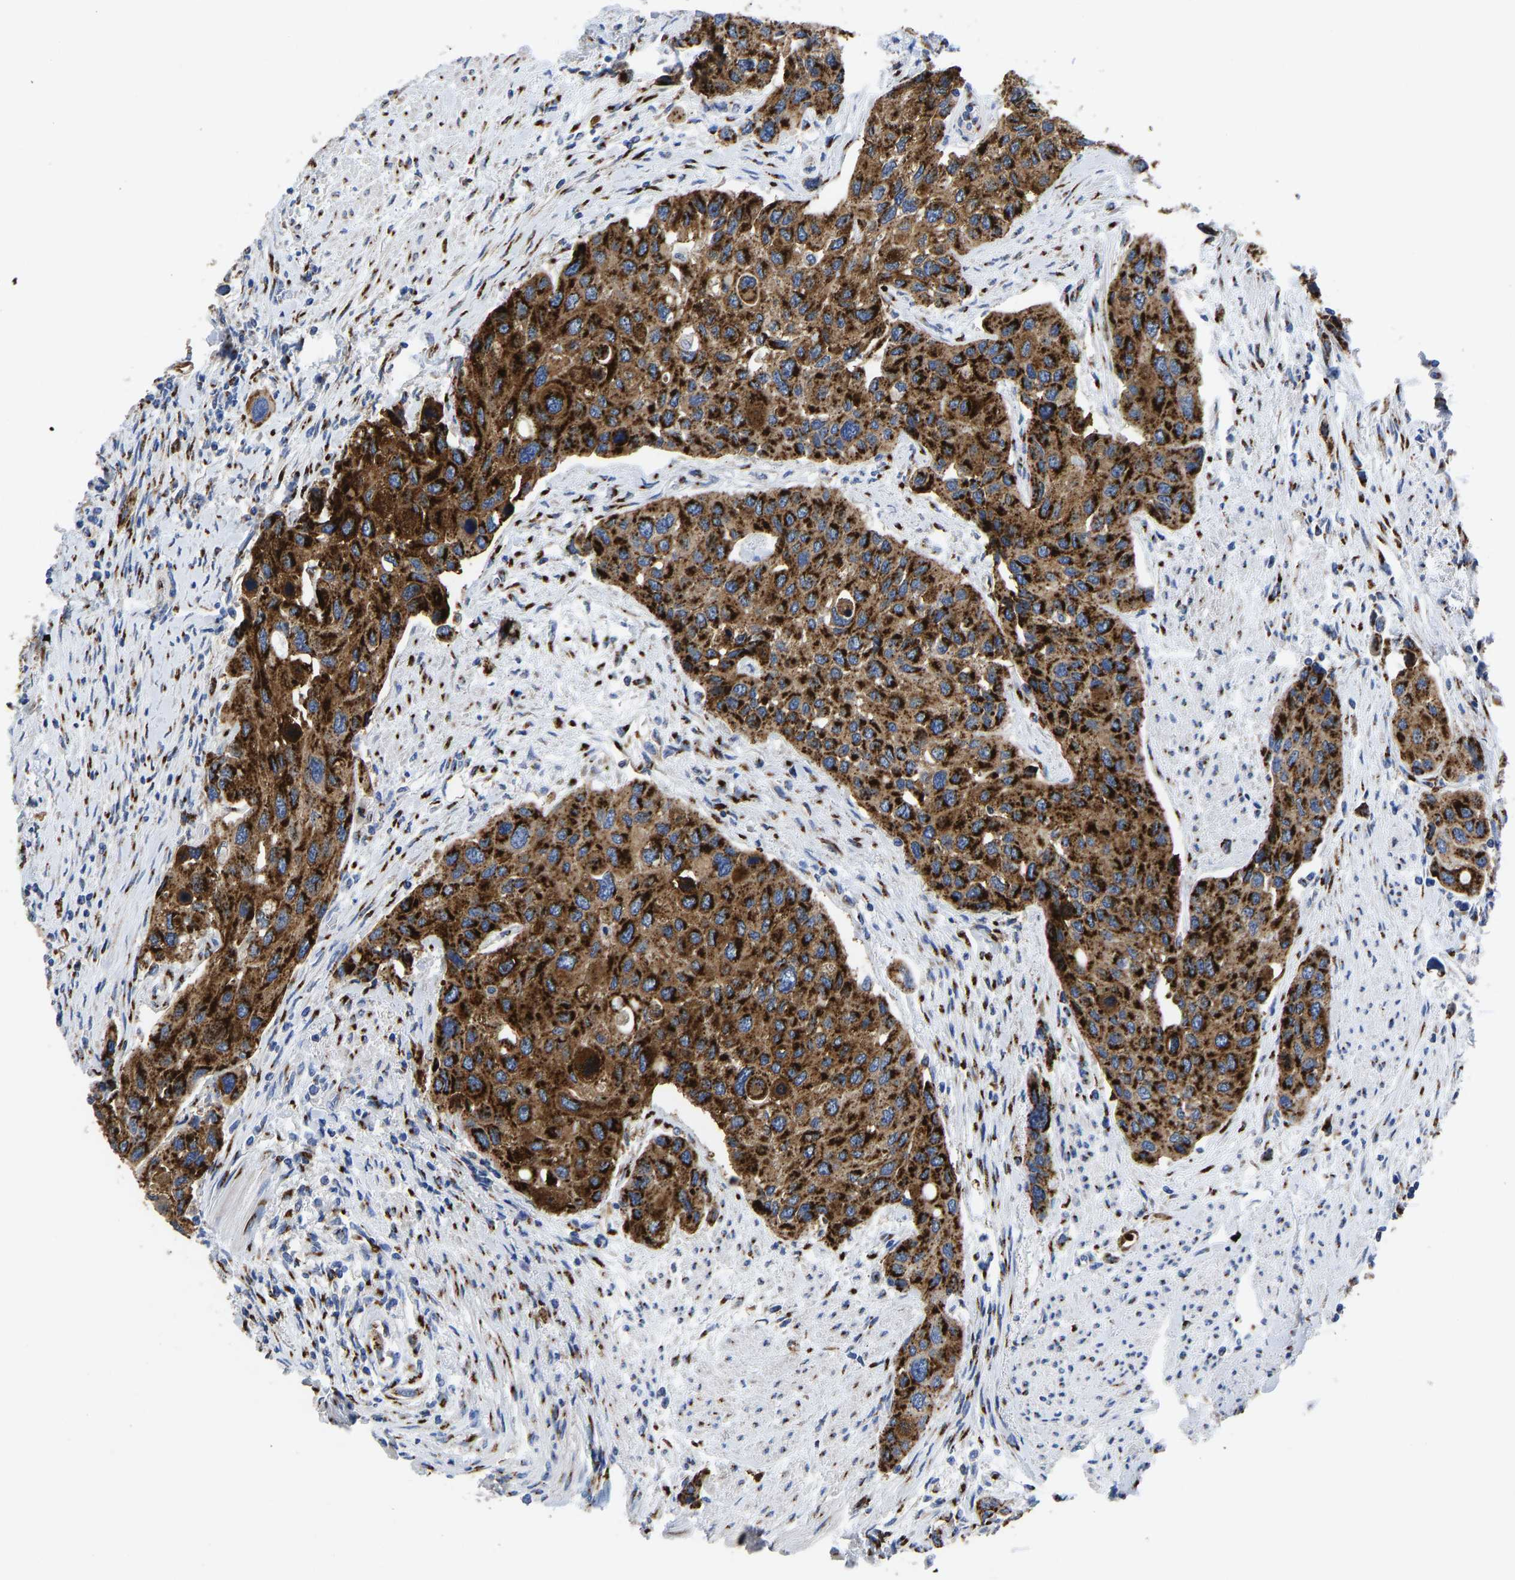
{"staining": {"intensity": "strong", "quantity": ">75%", "location": "cytoplasmic/membranous"}, "tissue": "urothelial cancer", "cell_type": "Tumor cells", "image_type": "cancer", "snomed": [{"axis": "morphology", "description": "Urothelial carcinoma, High grade"}, {"axis": "topography", "description": "Urinary bladder"}], "caption": "The photomicrograph reveals immunohistochemical staining of urothelial cancer. There is strong cytoplasmic/membranous expression is identified in approximately >75% of tumor cells. Nuclei are stained in blue.", "gene": "TMEM87A", "patient": {"sex": "female", "age": 56}}